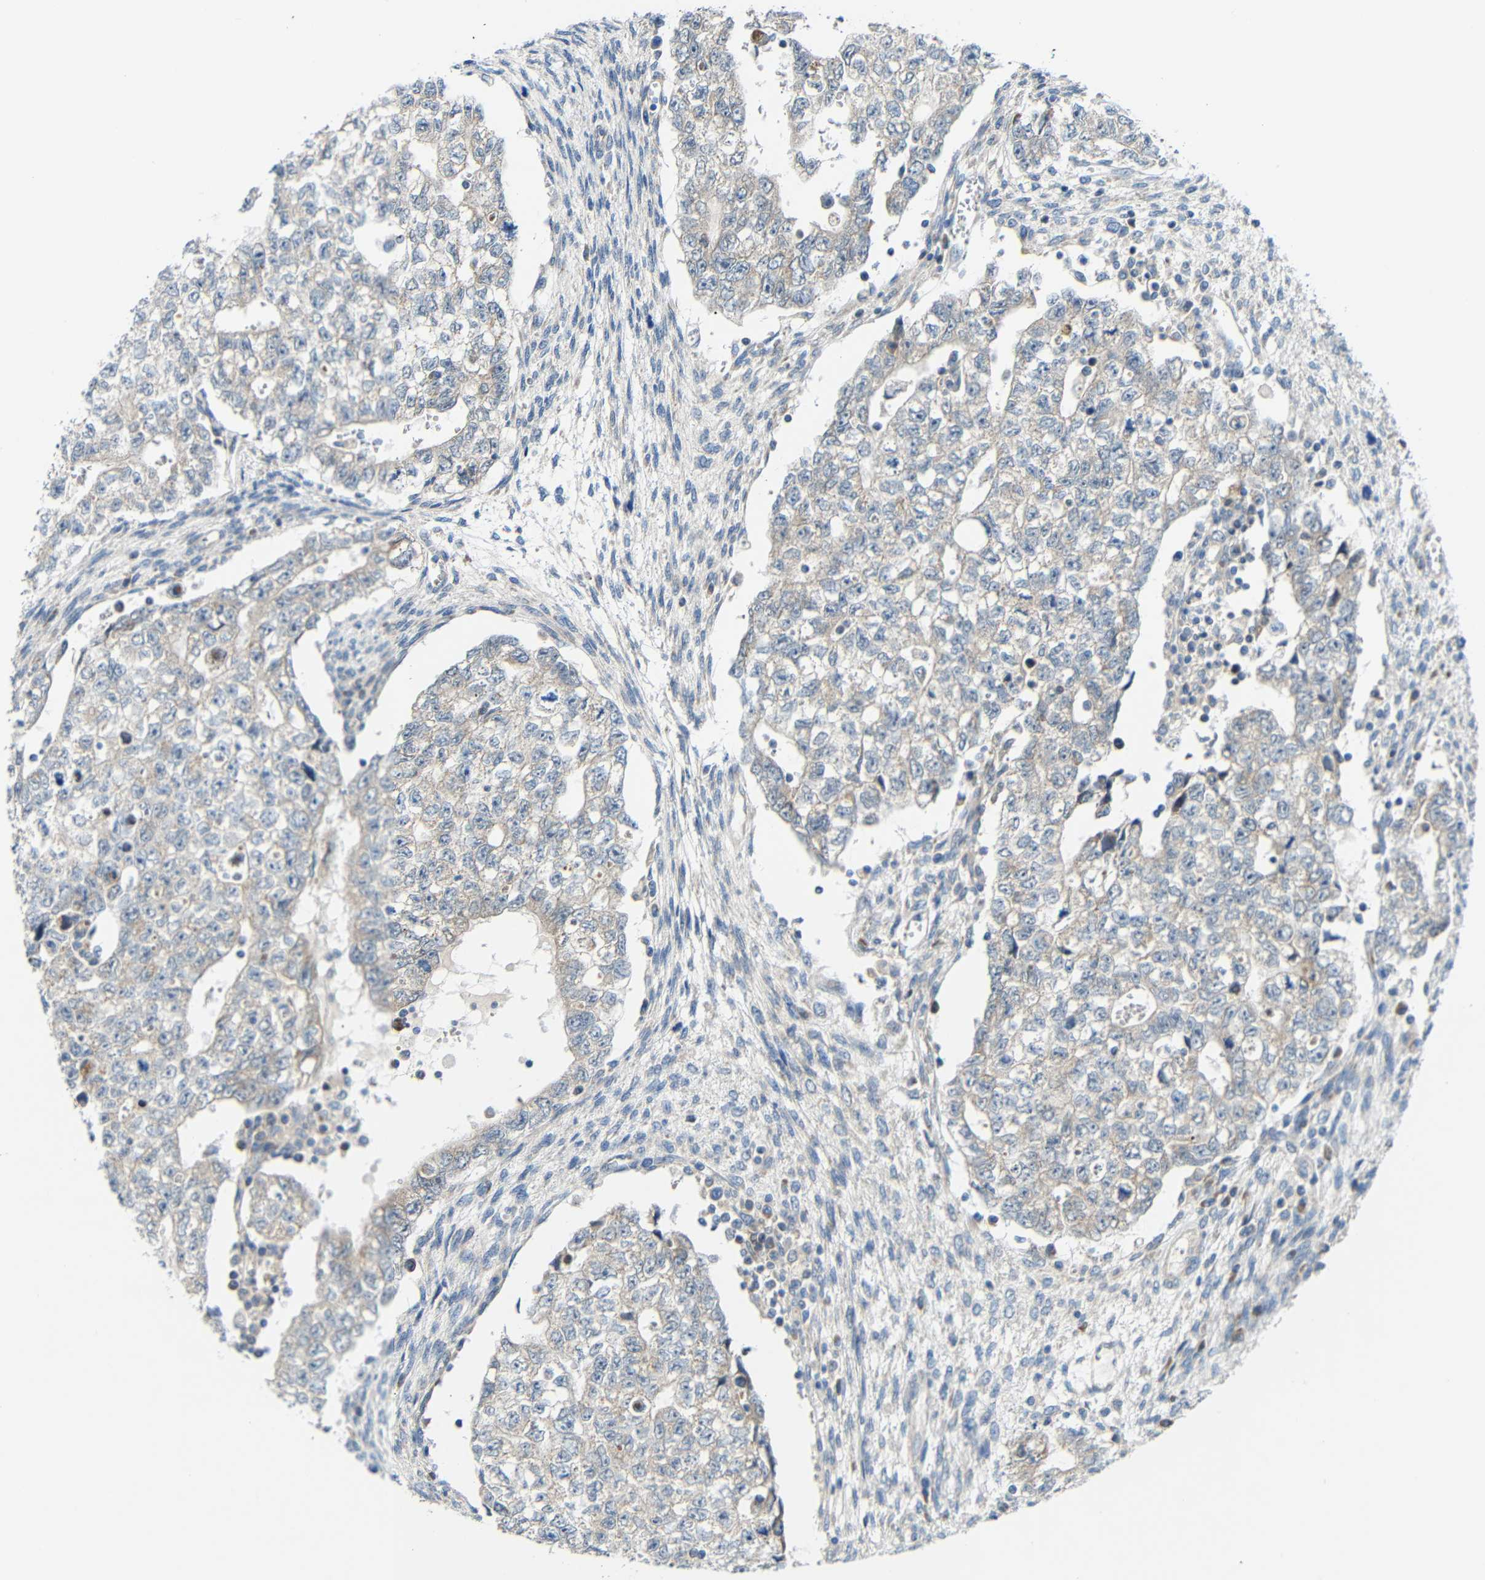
{"staining": {"intensity": "negative", "quantity": "none", "location": "none"}, "tissue": "testis cancer", "cell_type": "Tumor cells", "image_type": "cancer", "snomed": [{"axis": "morphology", "description": "Seminoma, NOS"}, {"axis": "morphology", "description": "Carcinoma, Embryonal, NOS"}, {"axis": "topography", "description": "Testis"}], "caption": "The image shows no staining of tumor cells in testis seminoma. Brightfield microscopy of immunohistochemistry stained with DAB (brown) and hematoxylin (blue), captured at high magnification.", "gene": "TMEM25", "patient": {"sex": "male", "age": 38}}